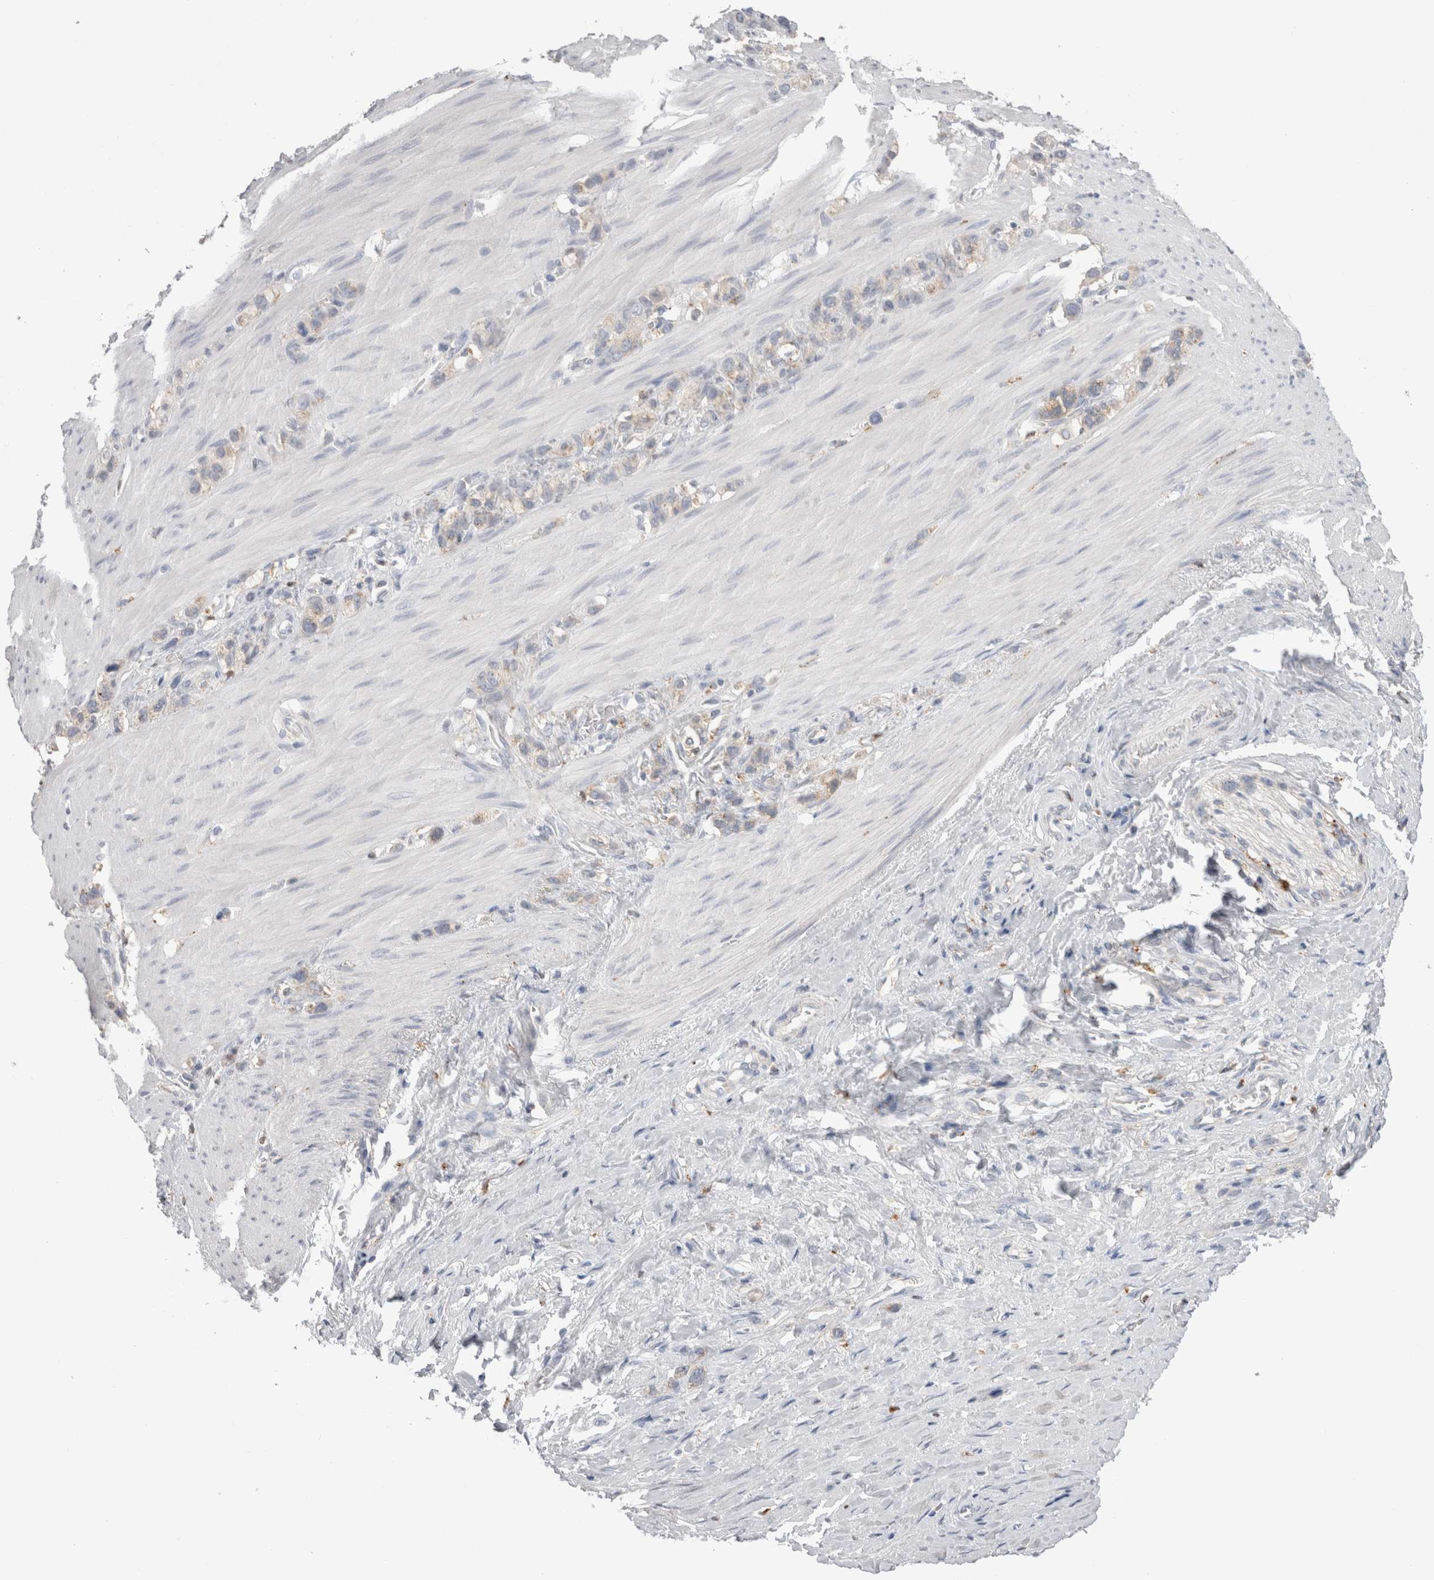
{"staining": {"intensity": "weak", "quantity": "<25%", "location": "cytoplasmic/membranous"}, "tissue": "stomach cancer", "cell_type": "Tumor cells", "image_type": "cancer", "snomed": [{"axis": "morphology", "description": "Normal tissue, NOS"}, {"axis": "morphology", "description": "Adenocarcinoma, NOS"}, {"axis": "morphology", "description": "Adenocarcinoma, High grade"}, {"axis": "topography", "description": "Stomach, upper"}, {"axis": "topography", "description": "Stomach"}], "caption": "This is an IHC image of stomach cancer. There is no positivity in tumor cells.", "gene": "EPDR1", "patient": {"sex": "female", "age": 65}}